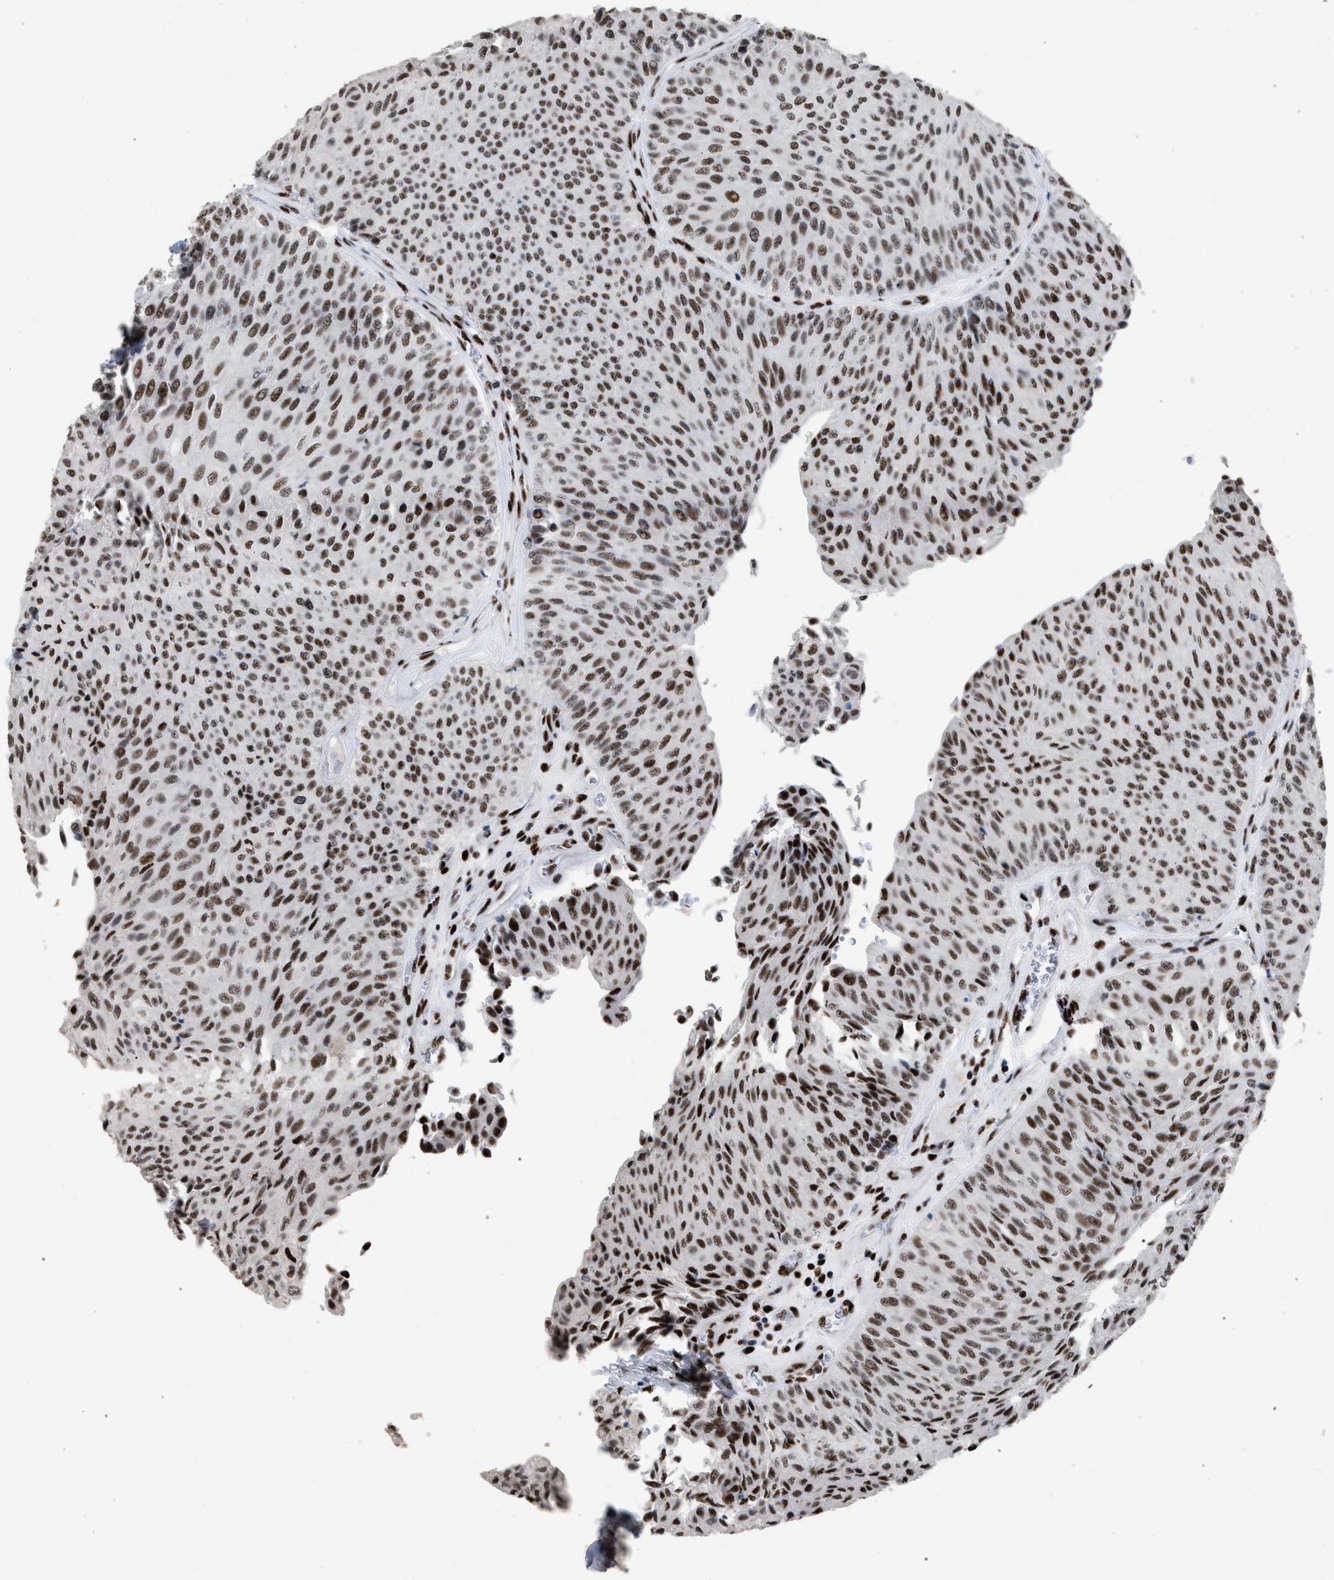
{"staining": {"intensity": "moderate", "quantity": ">75%", "location": "nuclear"}, "tissue": "urothelial cancer", "cell_type": "Tumor cells", "image_type": "cancer", "snomed": [{"axis": "morphology", "description": "Urothelial carcinoma, Low grade"}, {"axis": "topography", "description": "Urinary bladder"}], "caption": "IHC image of urothelial cancer stained for a protein (brown), which exhibits medium levels of moderate nuclear expression in approximately >75% of tumor cells.", "gene": "TP53BP1", "patient": {"sex": "male", "age": 78}}